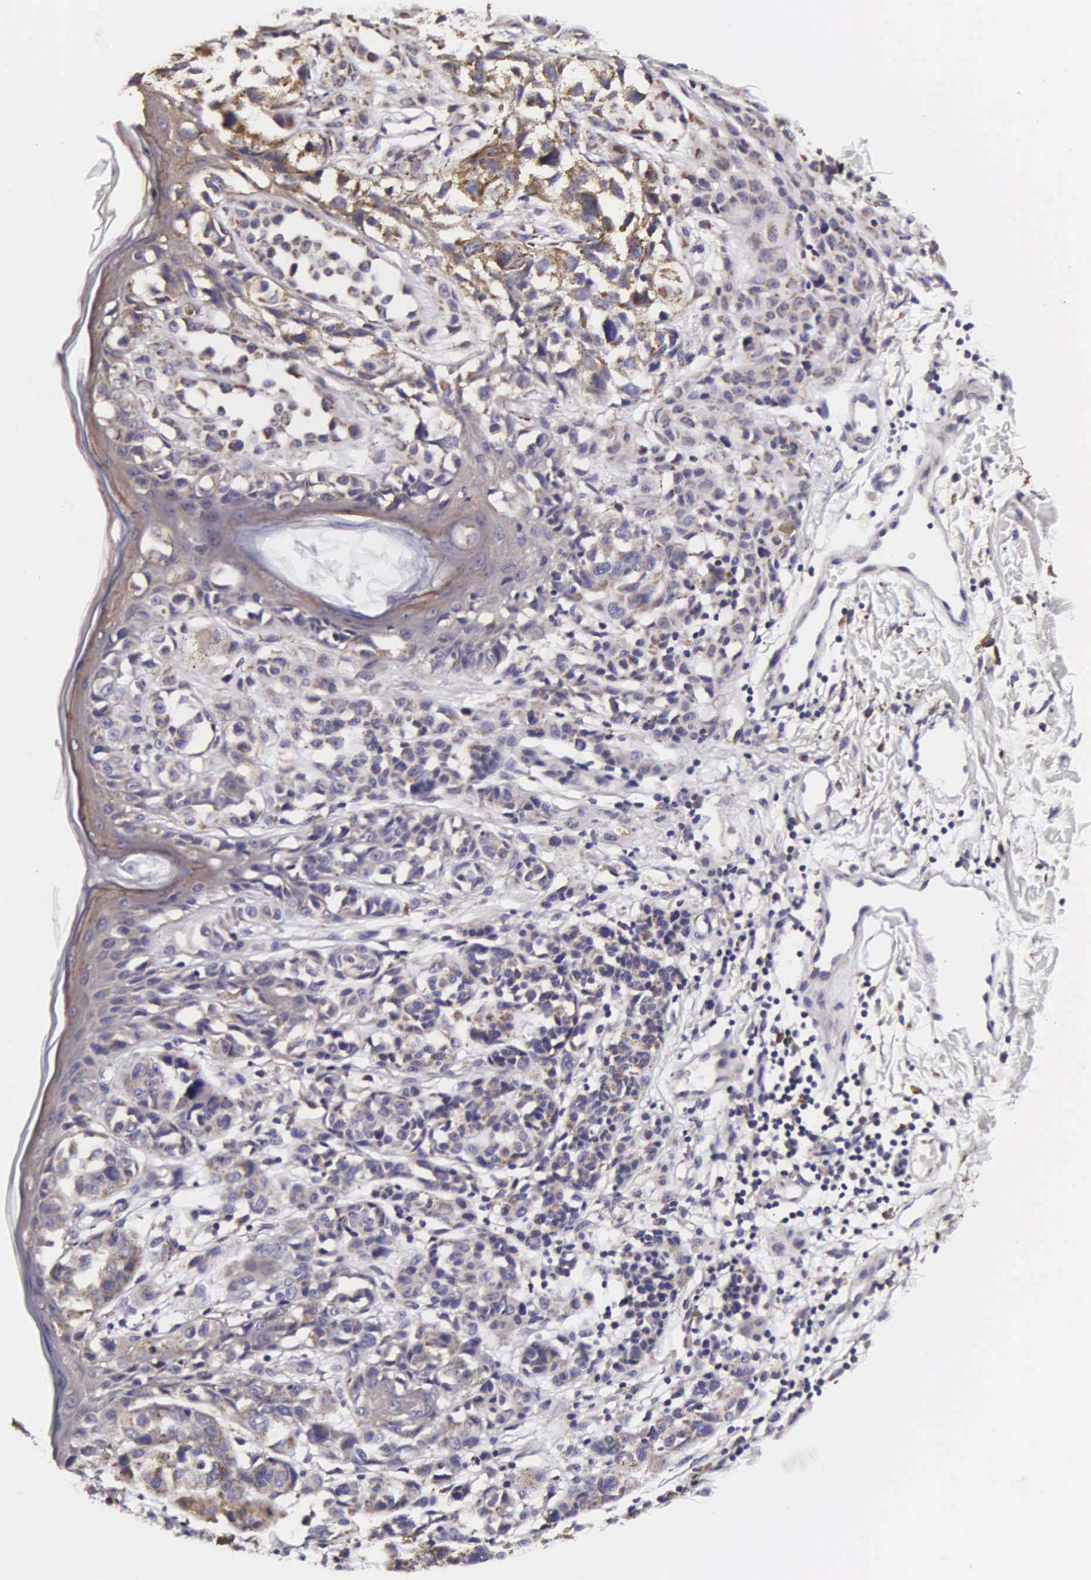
{"staining": {"intensity": "negative", "quantity": "none", "location": "none"}, "tissue": "melanoma", "cell_type": "Tumor cells", "image_type": "cancer", "snomed": [{"axis": "morphology", "description": "Malignant melanoma, NOS"}, {"axis": "topography", "description": "Skin"}], "caption": "This is an immunohistochemistry (IHC) histopathology image of malignant melanoma. There is no staining in tumor cells.", "gene": "PSMA3", "patient": {"sex": "male", "age": 40}}